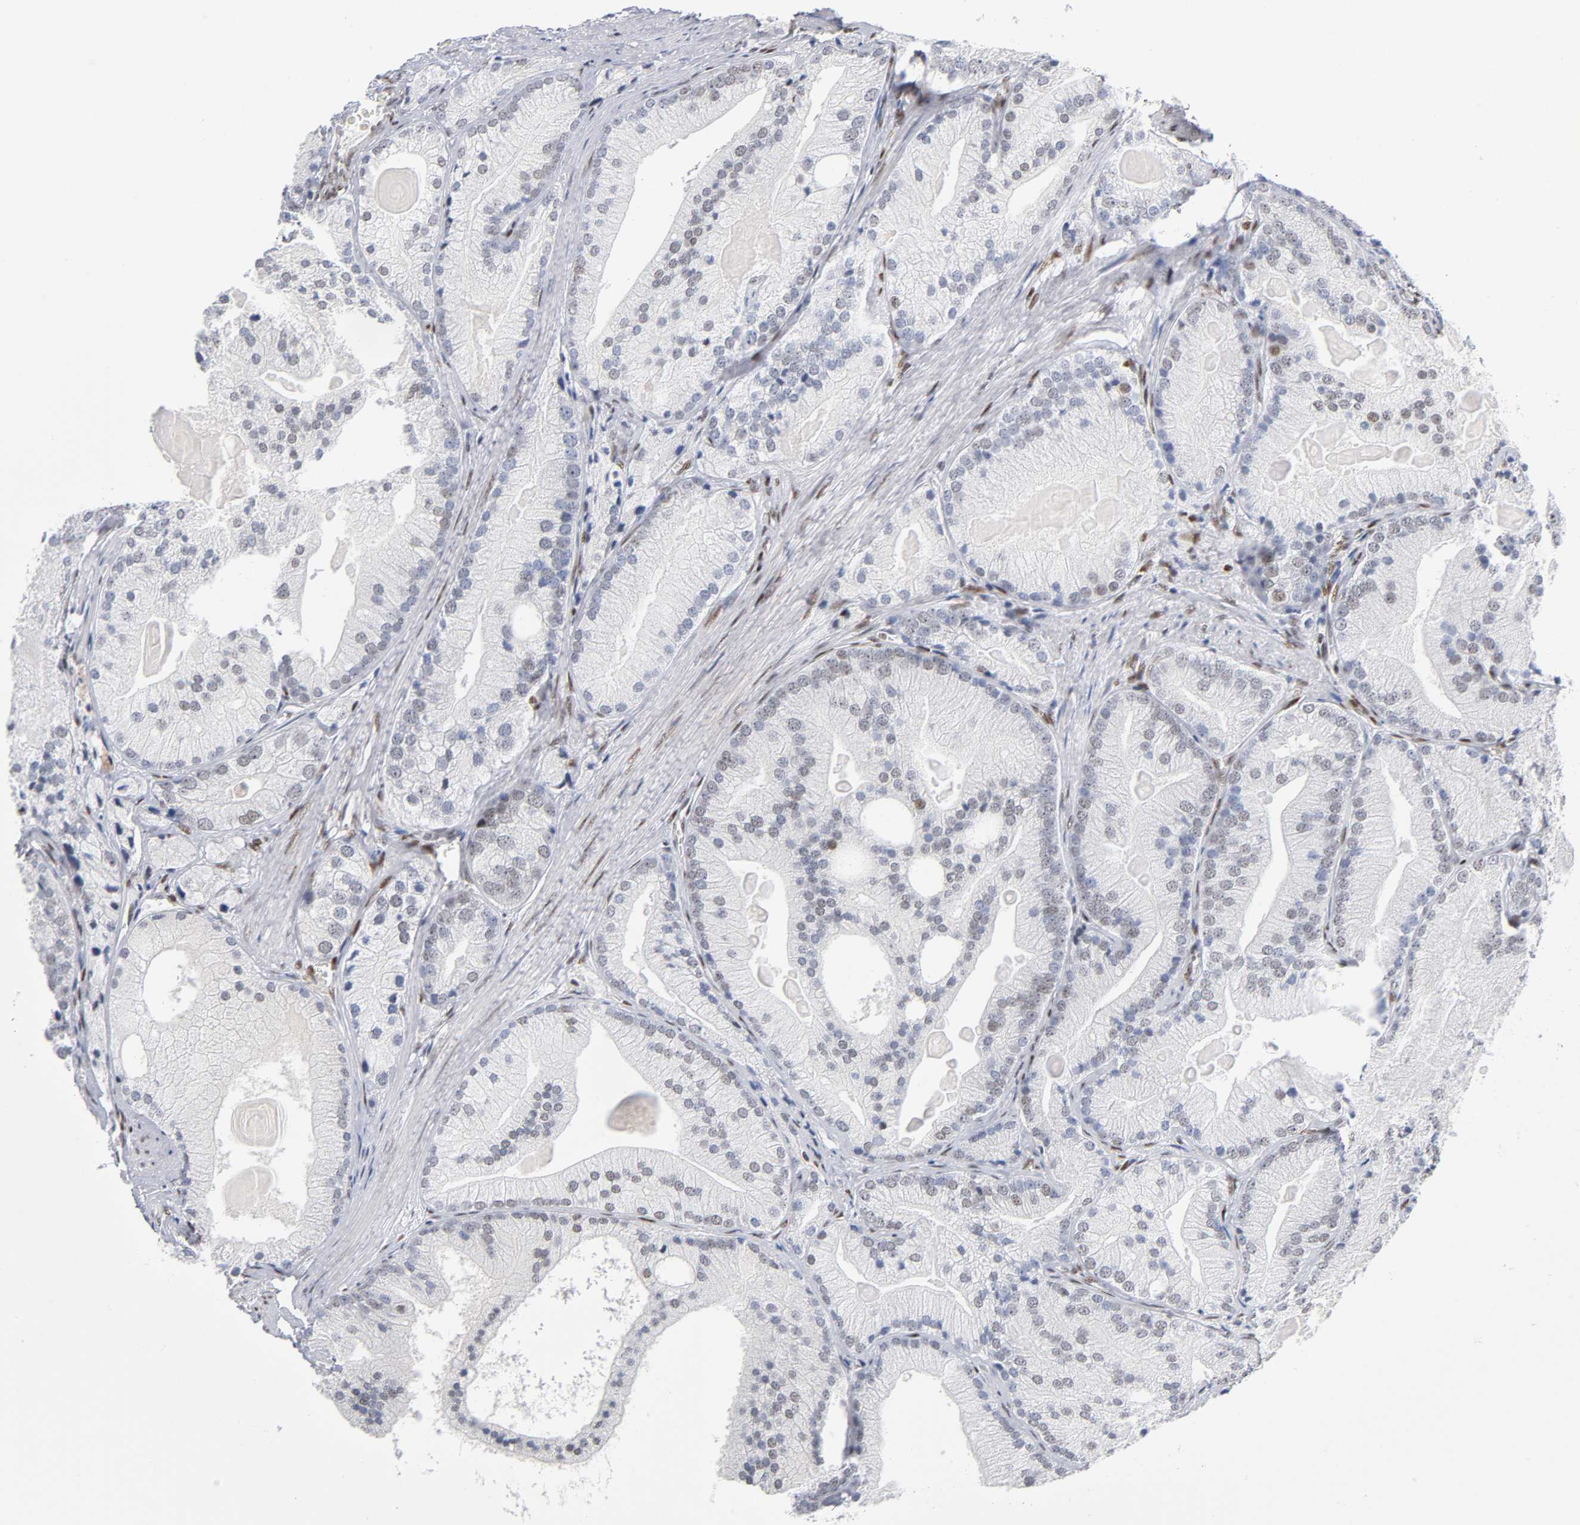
{"staining": {"intensity": "negative", "quantity": "none", "location": "none"}, "tissue": "prostate cancer", "cell_type": "Tumor cells", "image_type": "cancer", "snomed": [{"axis": "morphology", "description": "Adenocarcinoma, Low grade"}, {"axis": "topography", "description": "Prostate"}], "caption": "A high-resolution image shows IHC staining of low-grade adenocarcinoma (prostate), which demonstrates no significant expression in tumor cells.", "gene": "SP3", "patient": {"sex": "male", "age": 69}}